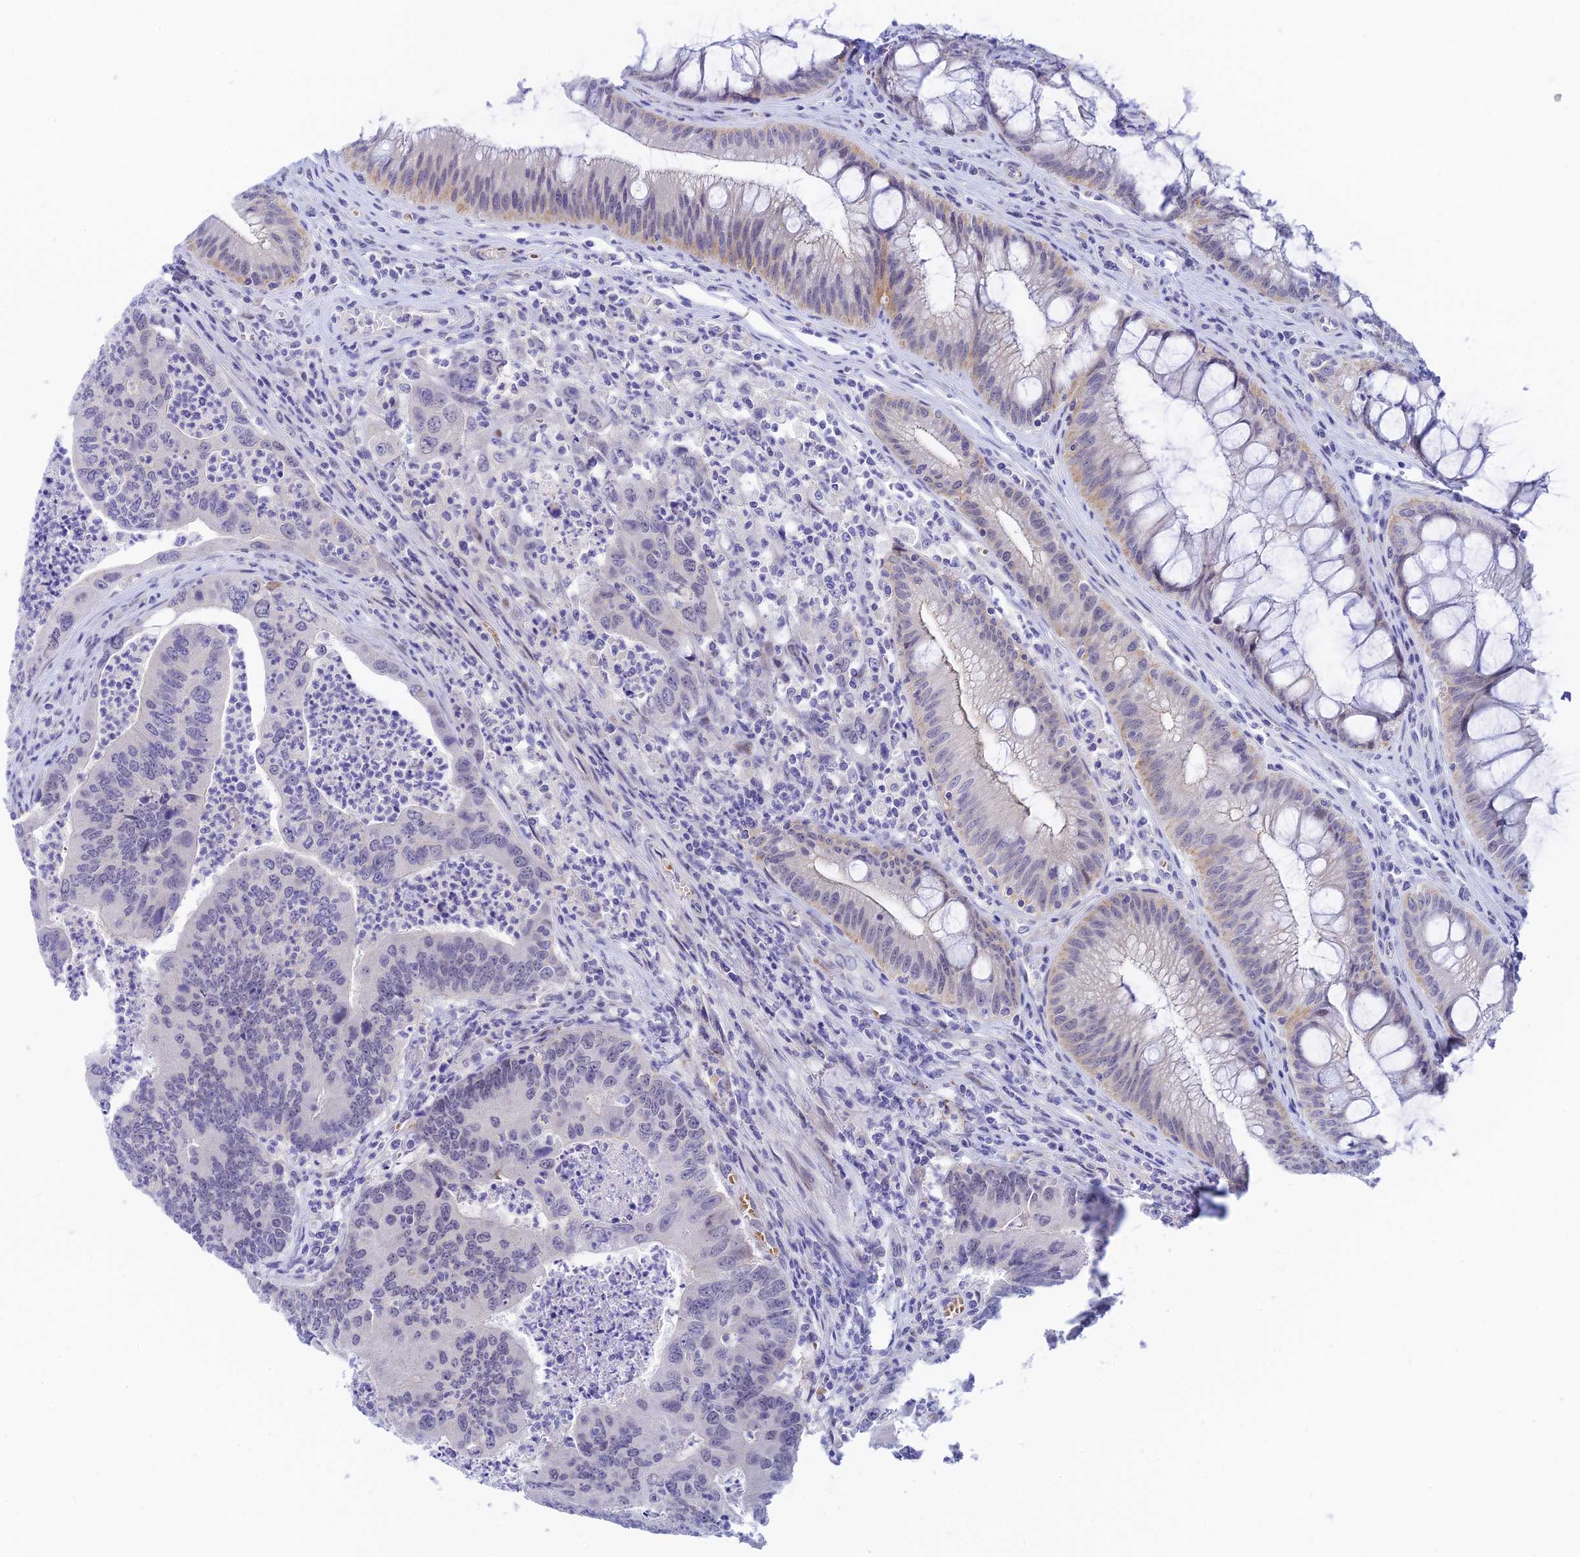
{"staining": {"intensity": "negative", "quantity": "none", "location": "none"}, "tissue": "colorectal cancer", "cell_type": "Tumor cells", "image_type": "cancer", "snomed": [{"axis": "morphology", "description": "Adenocarcinoma, NOS"}, {"axis": "topography", "description": "Colon"}], "caption": "High power microscopy photomicrograph of an immunohistochemistry histopathology image of colorectal adenocarcinoma, revealing no significant expression in tumor cells.", "gene": "RASGEF1B", "patient": {"sex": "female", "age": 67}}